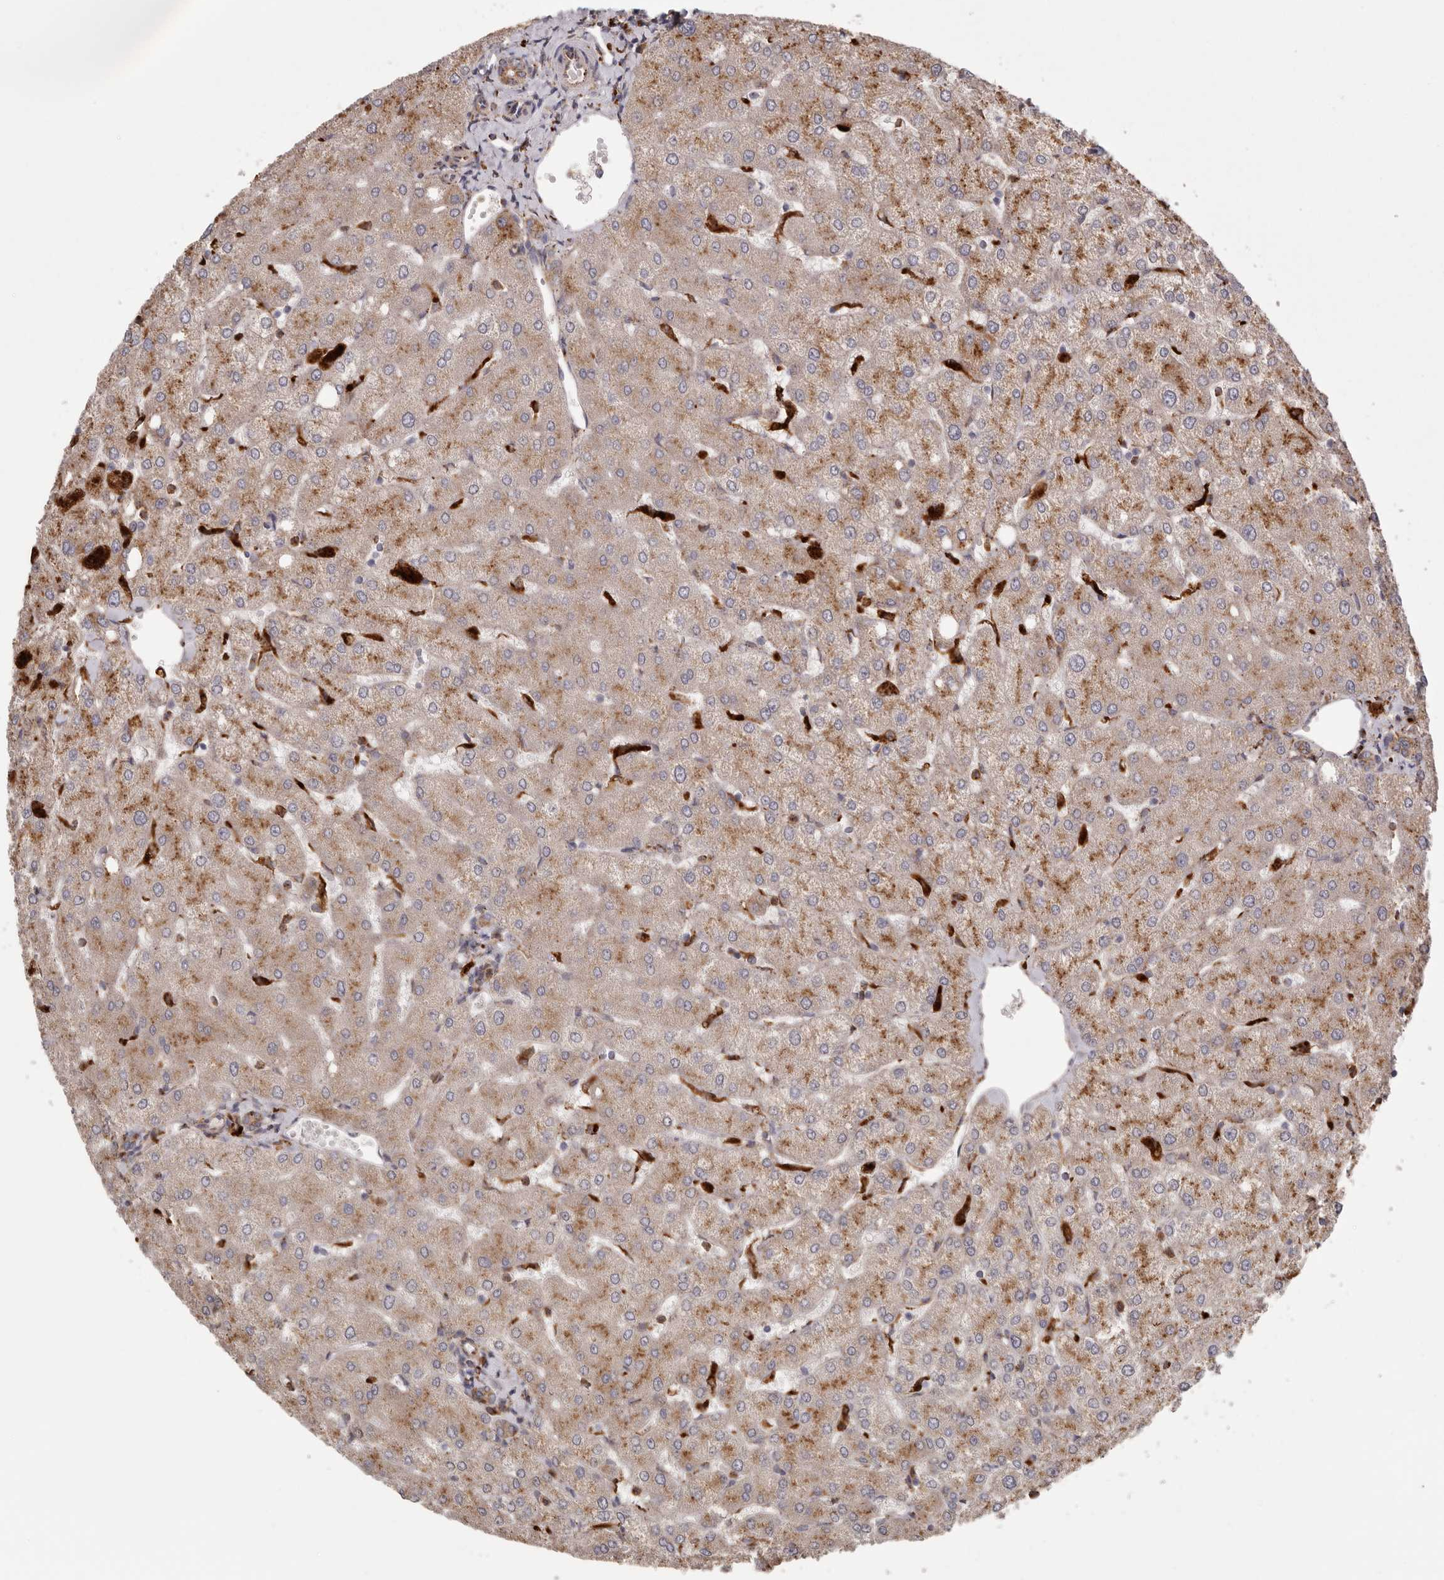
{"staining": {"intensity": "moderate", "quantity": ">75%", "location": "cytoplasmic/membranous"}, "tissue": "liver", "cell_type": "Cholangiocytes", "image_type": "normal", "snomed": [{"axis": "morphology", "description": "Normal tissue, NOS"}, {"axis": "topography", "description": "Liver"}], "caption": "A brown stain highlights moderate cytoplasmic/membranous staining of a protein in cholangiocytes of normal human liver.", "gene": "GRN", "patient": {"sex": "female", "age": 54}}